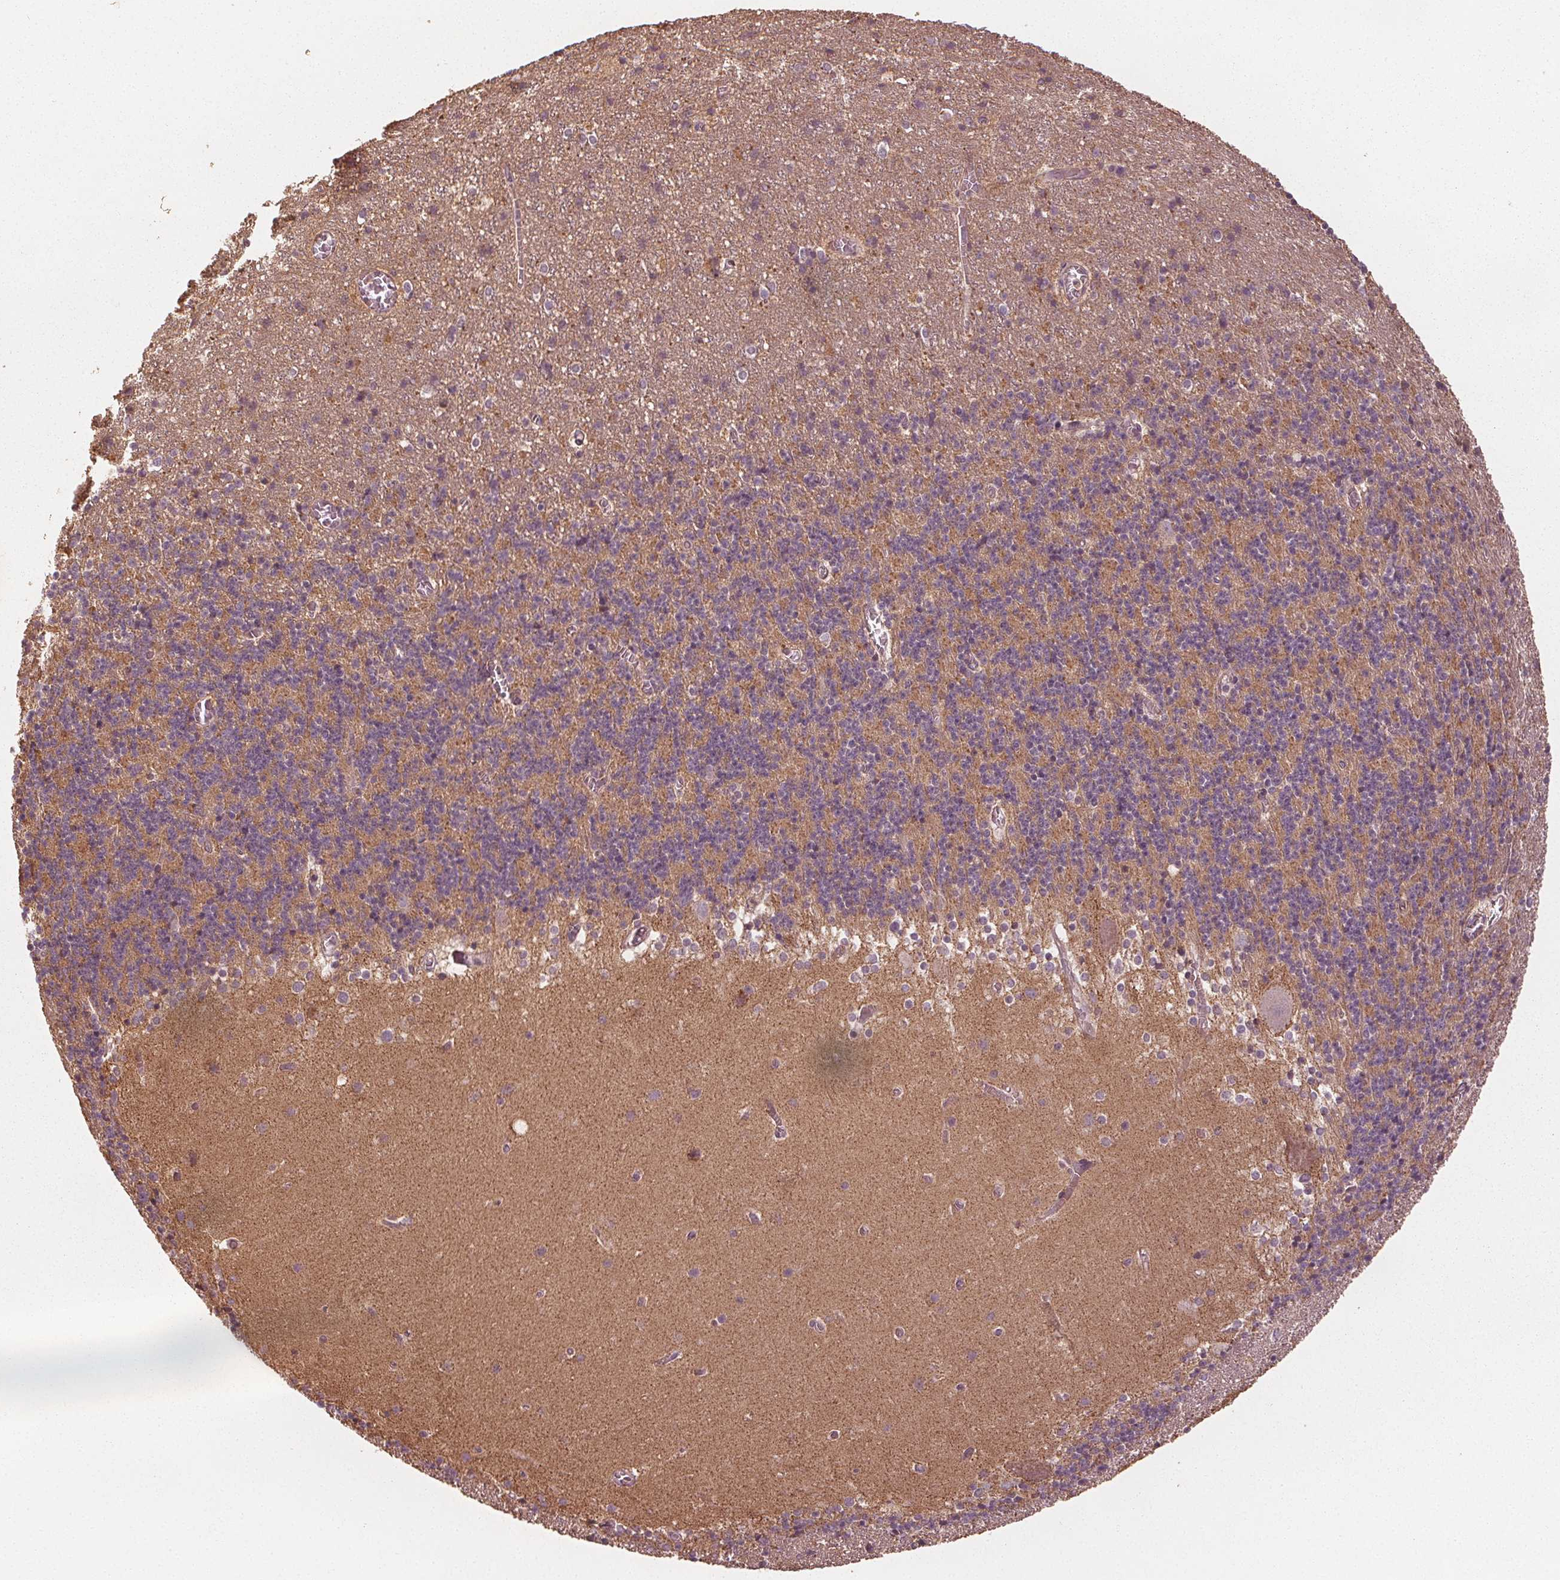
{"staining": {"intensity": "moderate", "quantity": "25%-75%", "location": "cytoplasmic/membranous"}, "tissue": "cerebellum", "cell_type": "Cells in granular layer", "image_type": "normal", "snomed": [{"axis": "morphology", "description": "Normal tissue, NOS"}, {"axis": "topography", "description": "Cerebellum"}], "caption": "The immunohistochemical stain labels moderate cytoplasmic/membranous staining in cells in granular layer of normal cerebellum. (DAB (3,3'-diaminobenzidine) = brown stain, brightfield microscopy at high magnification).", "gene": "GNB2", "patient": {"sex": "male", "age": 70}}